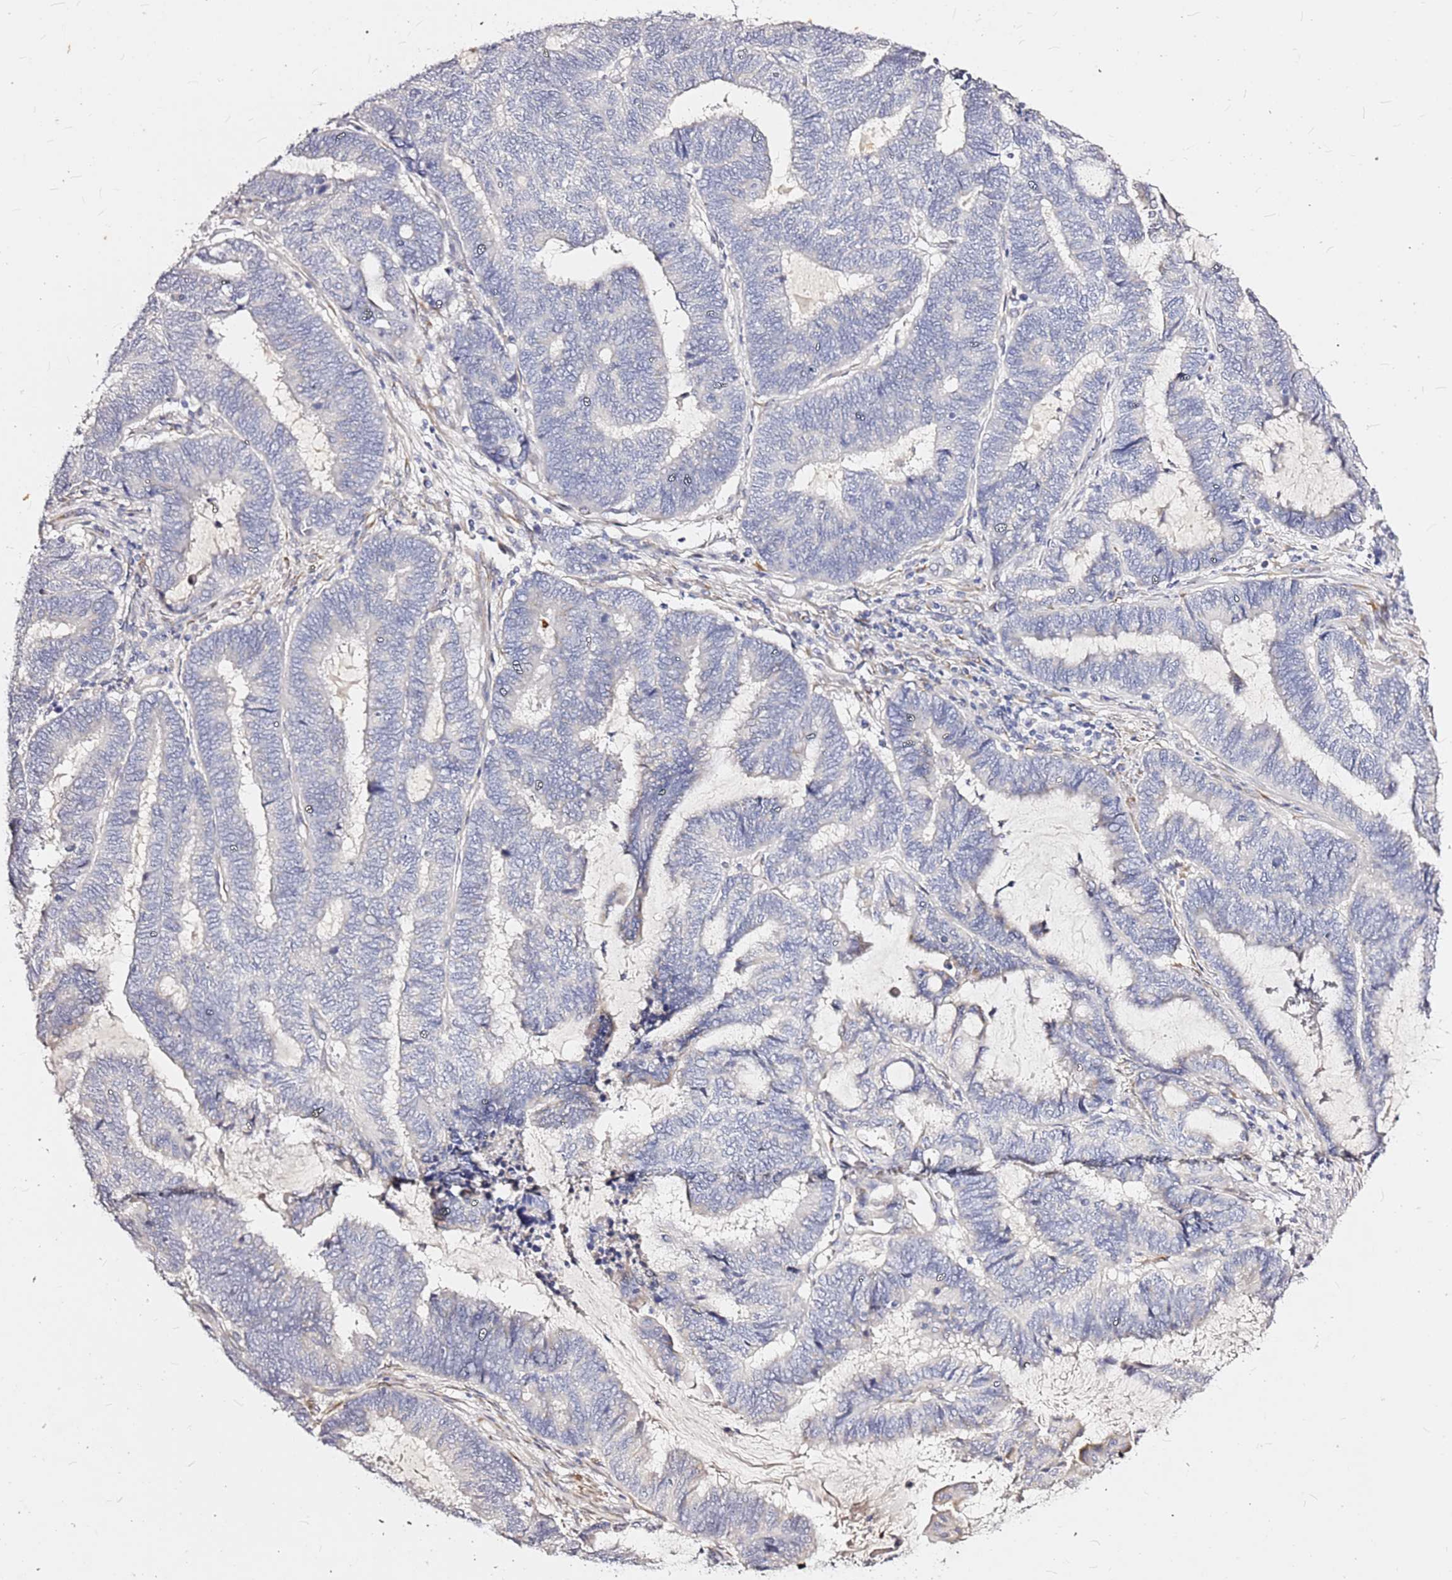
{"staining": {"intensity": "negative", "quantity": "none", "location": "none"}, "tissue": "endometrial cancer", "cell_type": "Tumor cells", "image_type": "cancer", "snomed": [{"axis": "morphology", "description": "Adenocarcinoma, NOS"}, {"axis": "topography", "description": "Uterus"}, {"axis": "topography", "description": "Endometrium"}], "caption": "Tumor cells are negative for brown protein staining in adenocarcinoma (endometrial).", "gene": "CASD1", "patient": {"sex": "female", "age": 70}}